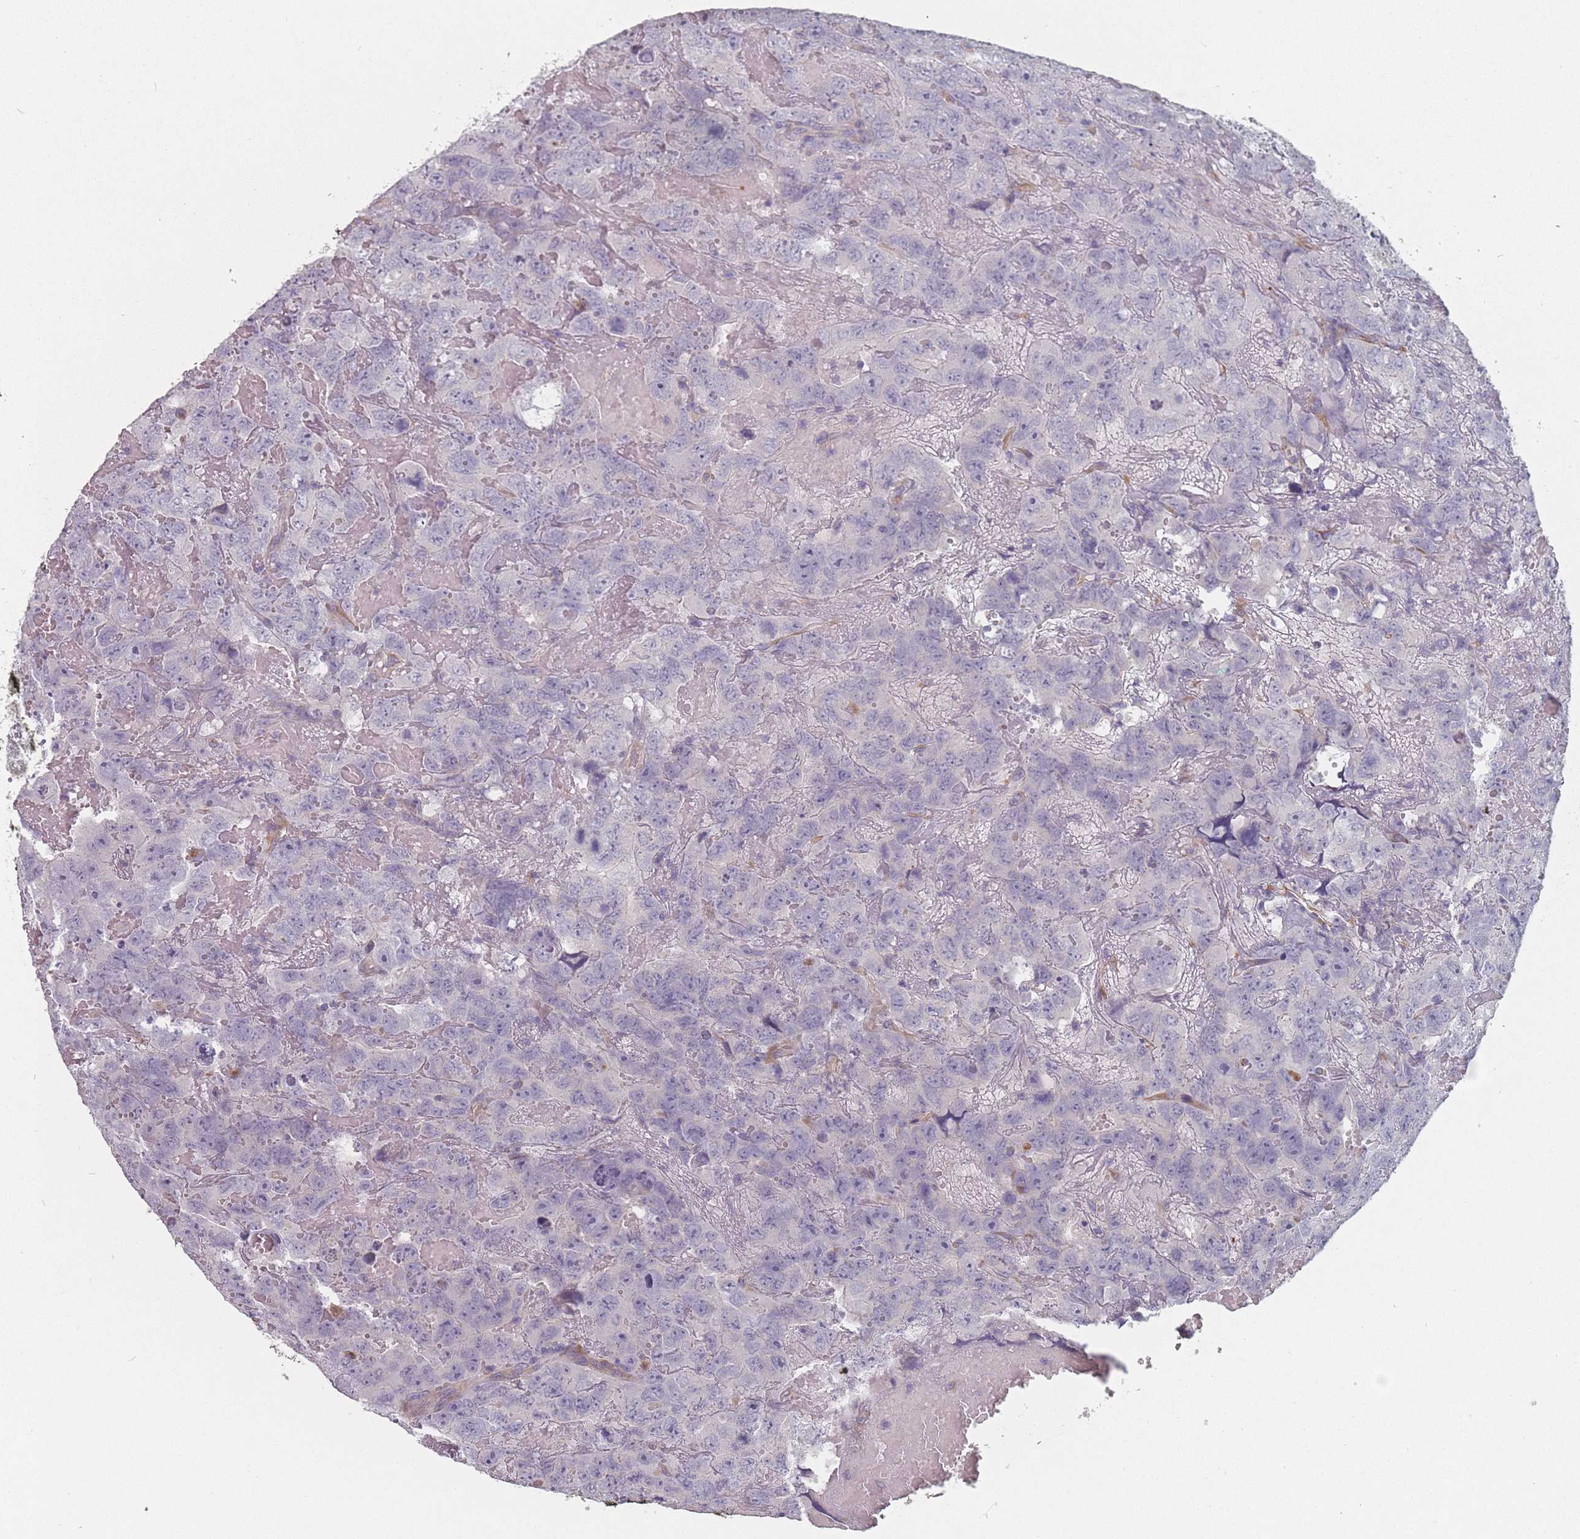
{"staining": {"intensity": "negative", "quantity": "none", "location": "none"}, "tissue": "testis cancer", "cell_type": "Tumor cells", "image_type": "cancer", "snomed": [{"axis": "morphology", "description": "Carcinoma, Embryonal, NOS"}, {"axis": "topography", "description": "Testis"}], "caption": "Testis cancer stained for a protein using IHC displays no staining tumor cells.", "gene": "SLC35E4", "patient": {"sex": "male", "age": 45}}